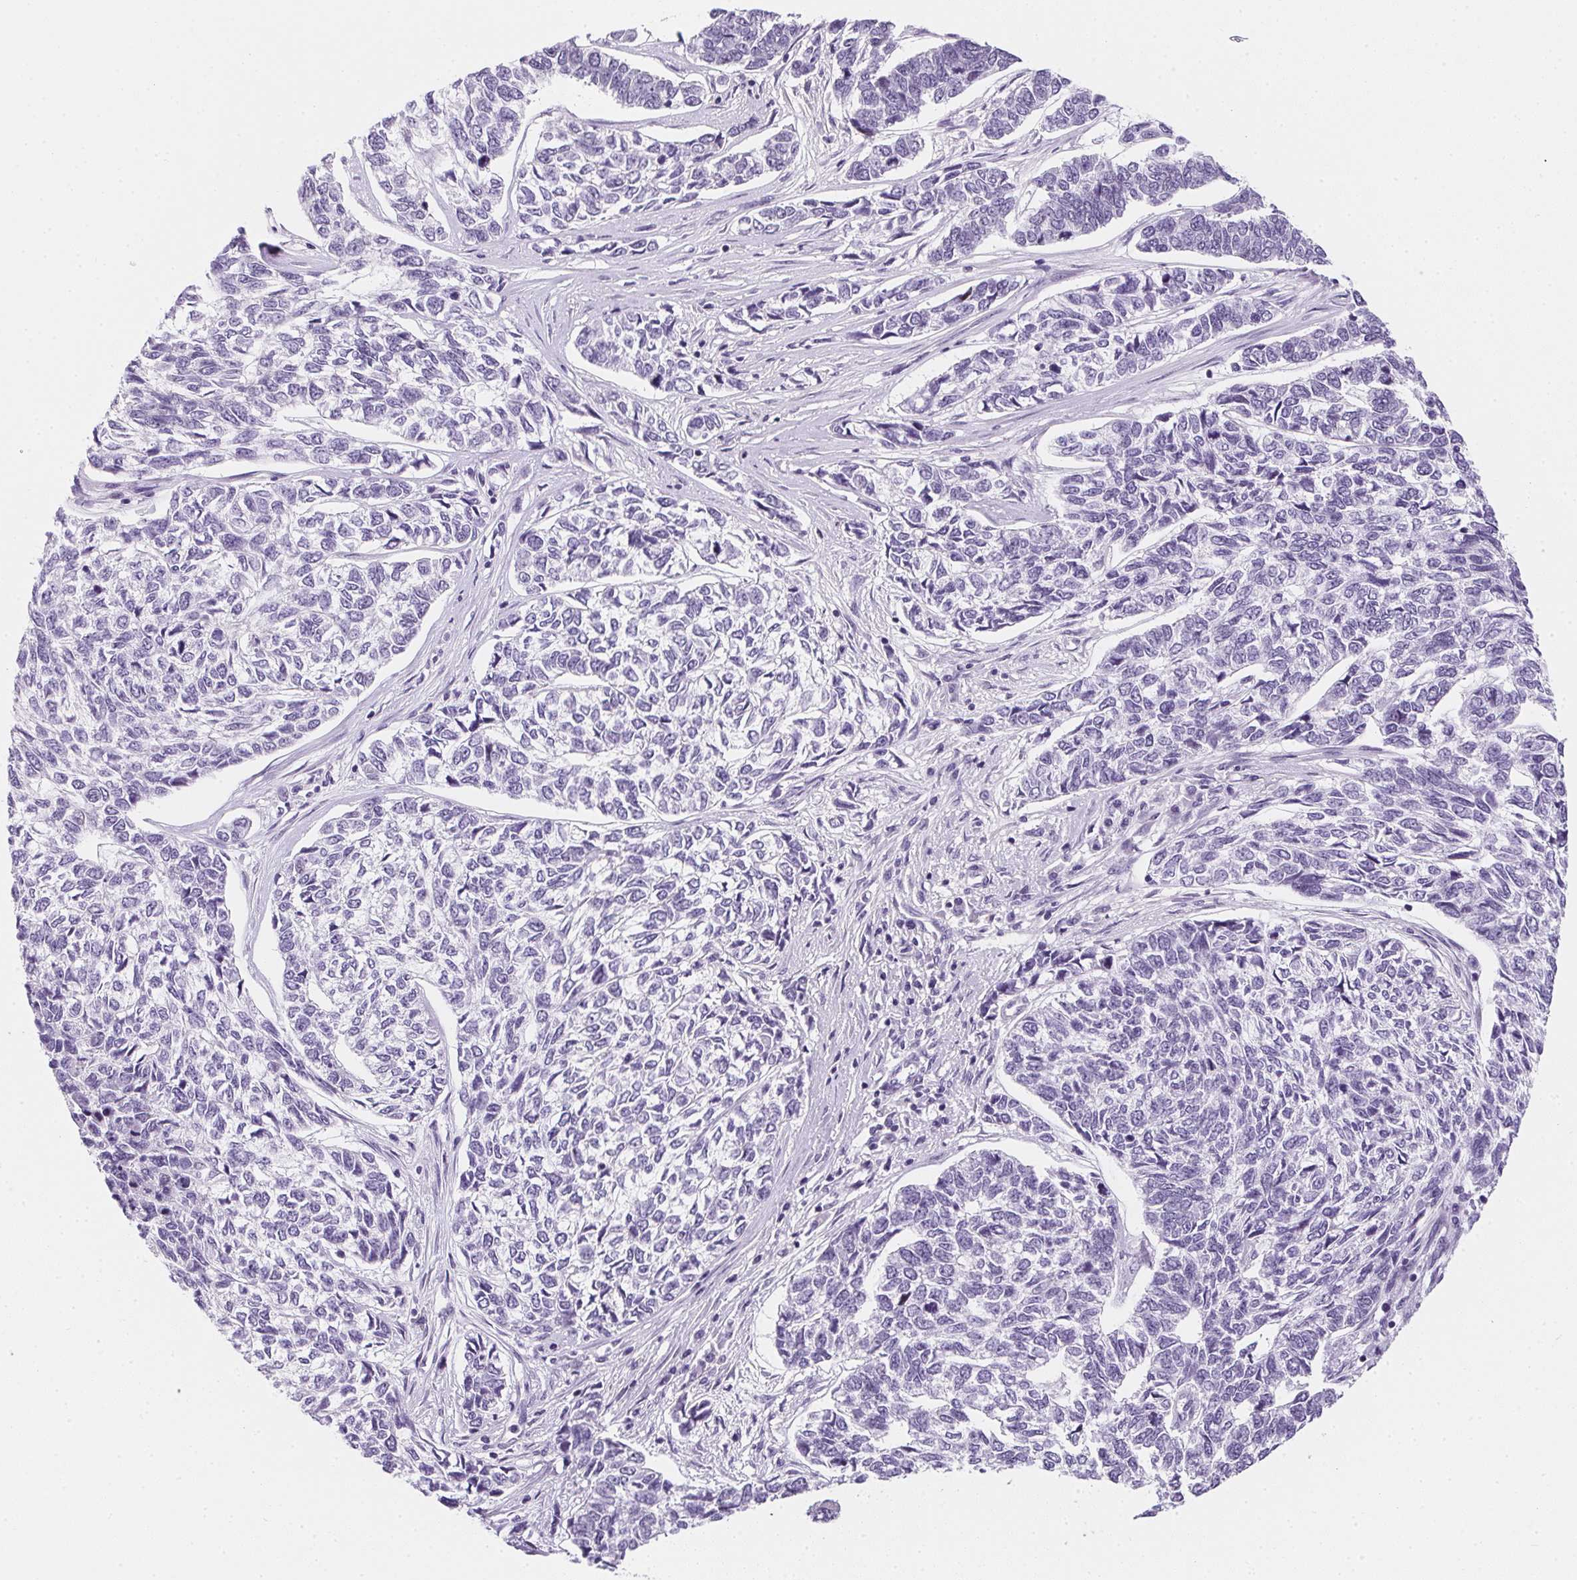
{"staining": {"intensity": "negative", "quantity": "none", "location": "none"}, "tissue": "skin cancer", "cell_type": "Tumor cells", "image_type": "cancer", "snomed": [{"axis": "morphology", "description": "Basal cell carcinoma"}, {"axis": "topography", "description": "Skin"}], "caption": "There is no significant expression in tumor cells of basal cell carcinoma (skin).", "gene": "AQP5", "patient": {"sex": "female", "age": 65}}